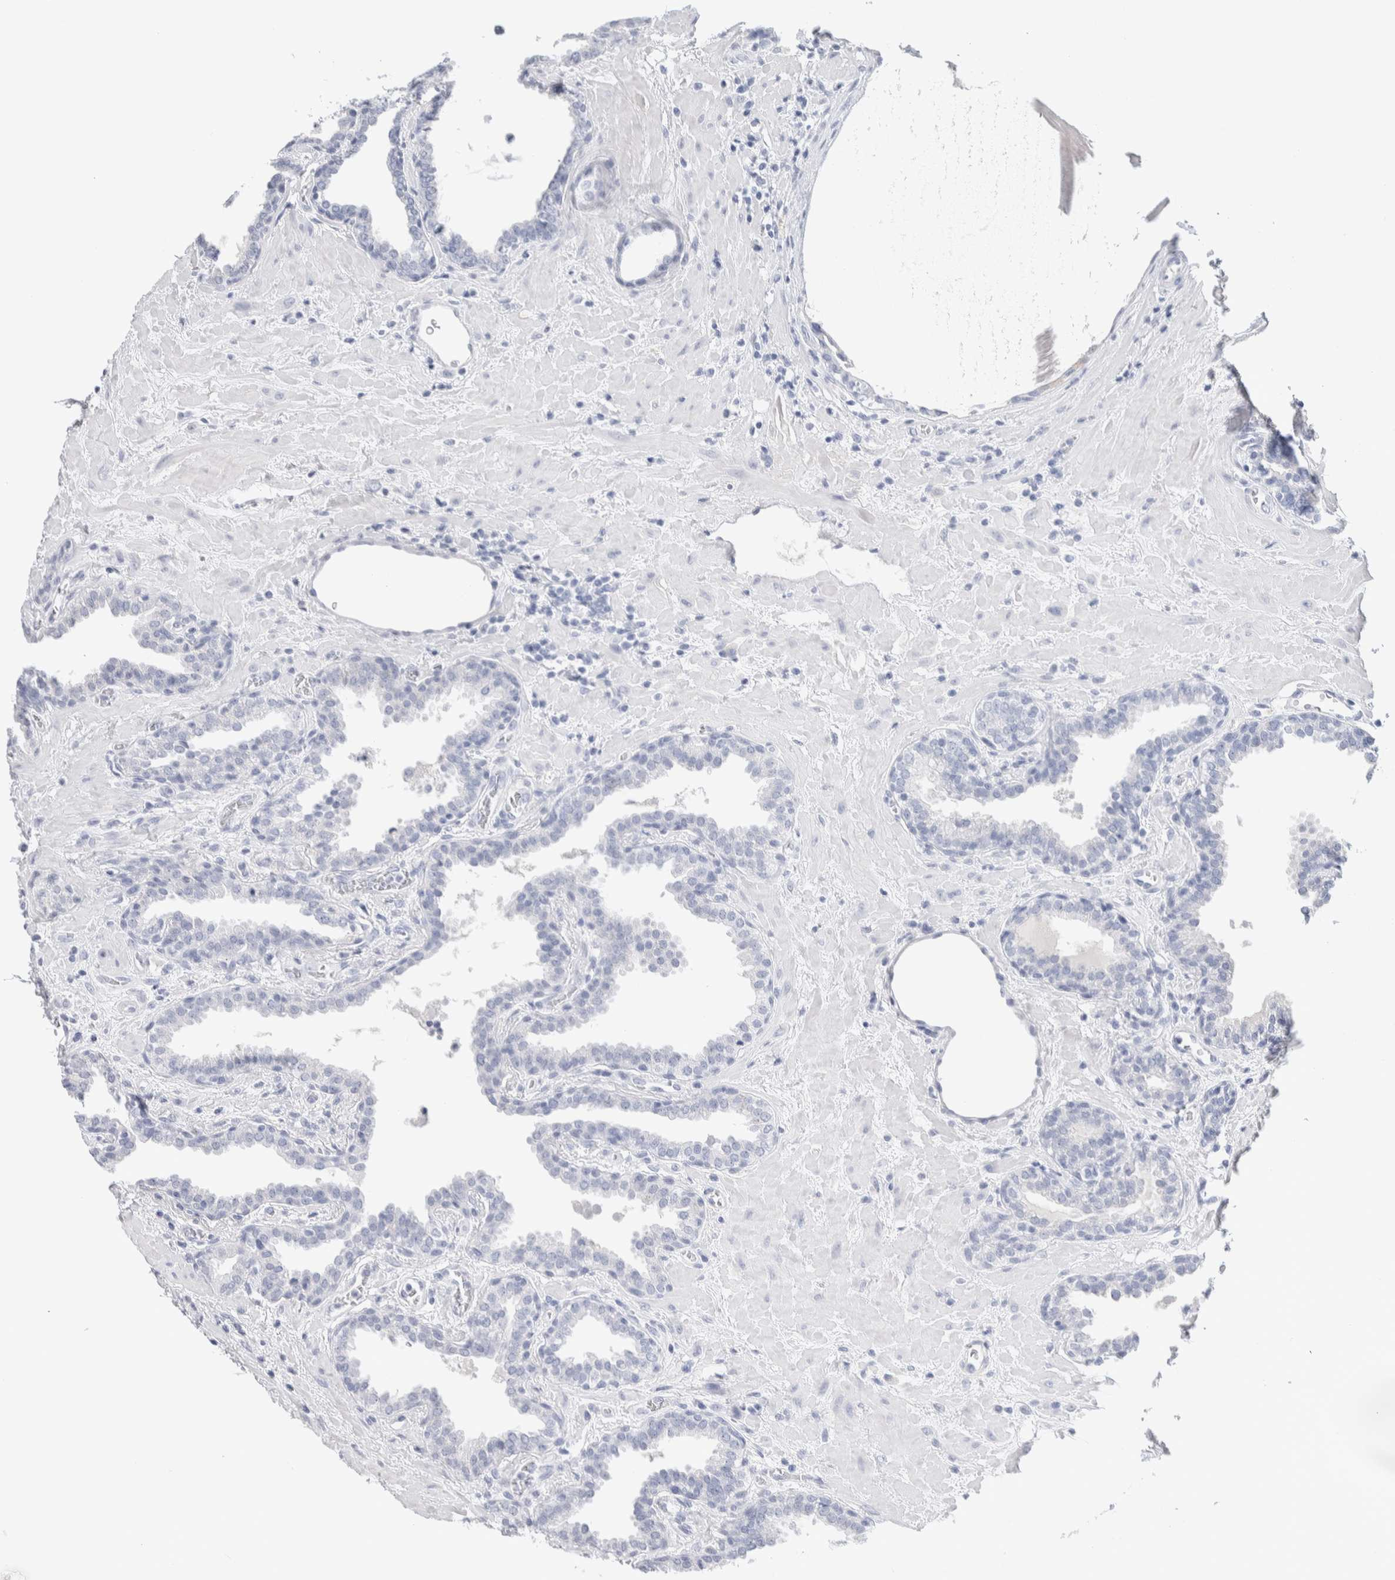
{"staining": {"intensity": "negative", "quantity": "none", "location": "none"}, "tissue": "prostate", "cell_type": "Glandular cells", "image_type": "normal", "snomed": [{"axis": "morphology", "description": "Normal tissue, NOS"}, {"axis": "topography", "description": "Prostate"}], "caption": "A histopathology image of human prostate is negative for staining in glandular cells. (Immunohistochemistry (ihc), brightfield microscopy, high magnification).", "gene": "GDA", "patient": {"sex": "male", "age": 51}}